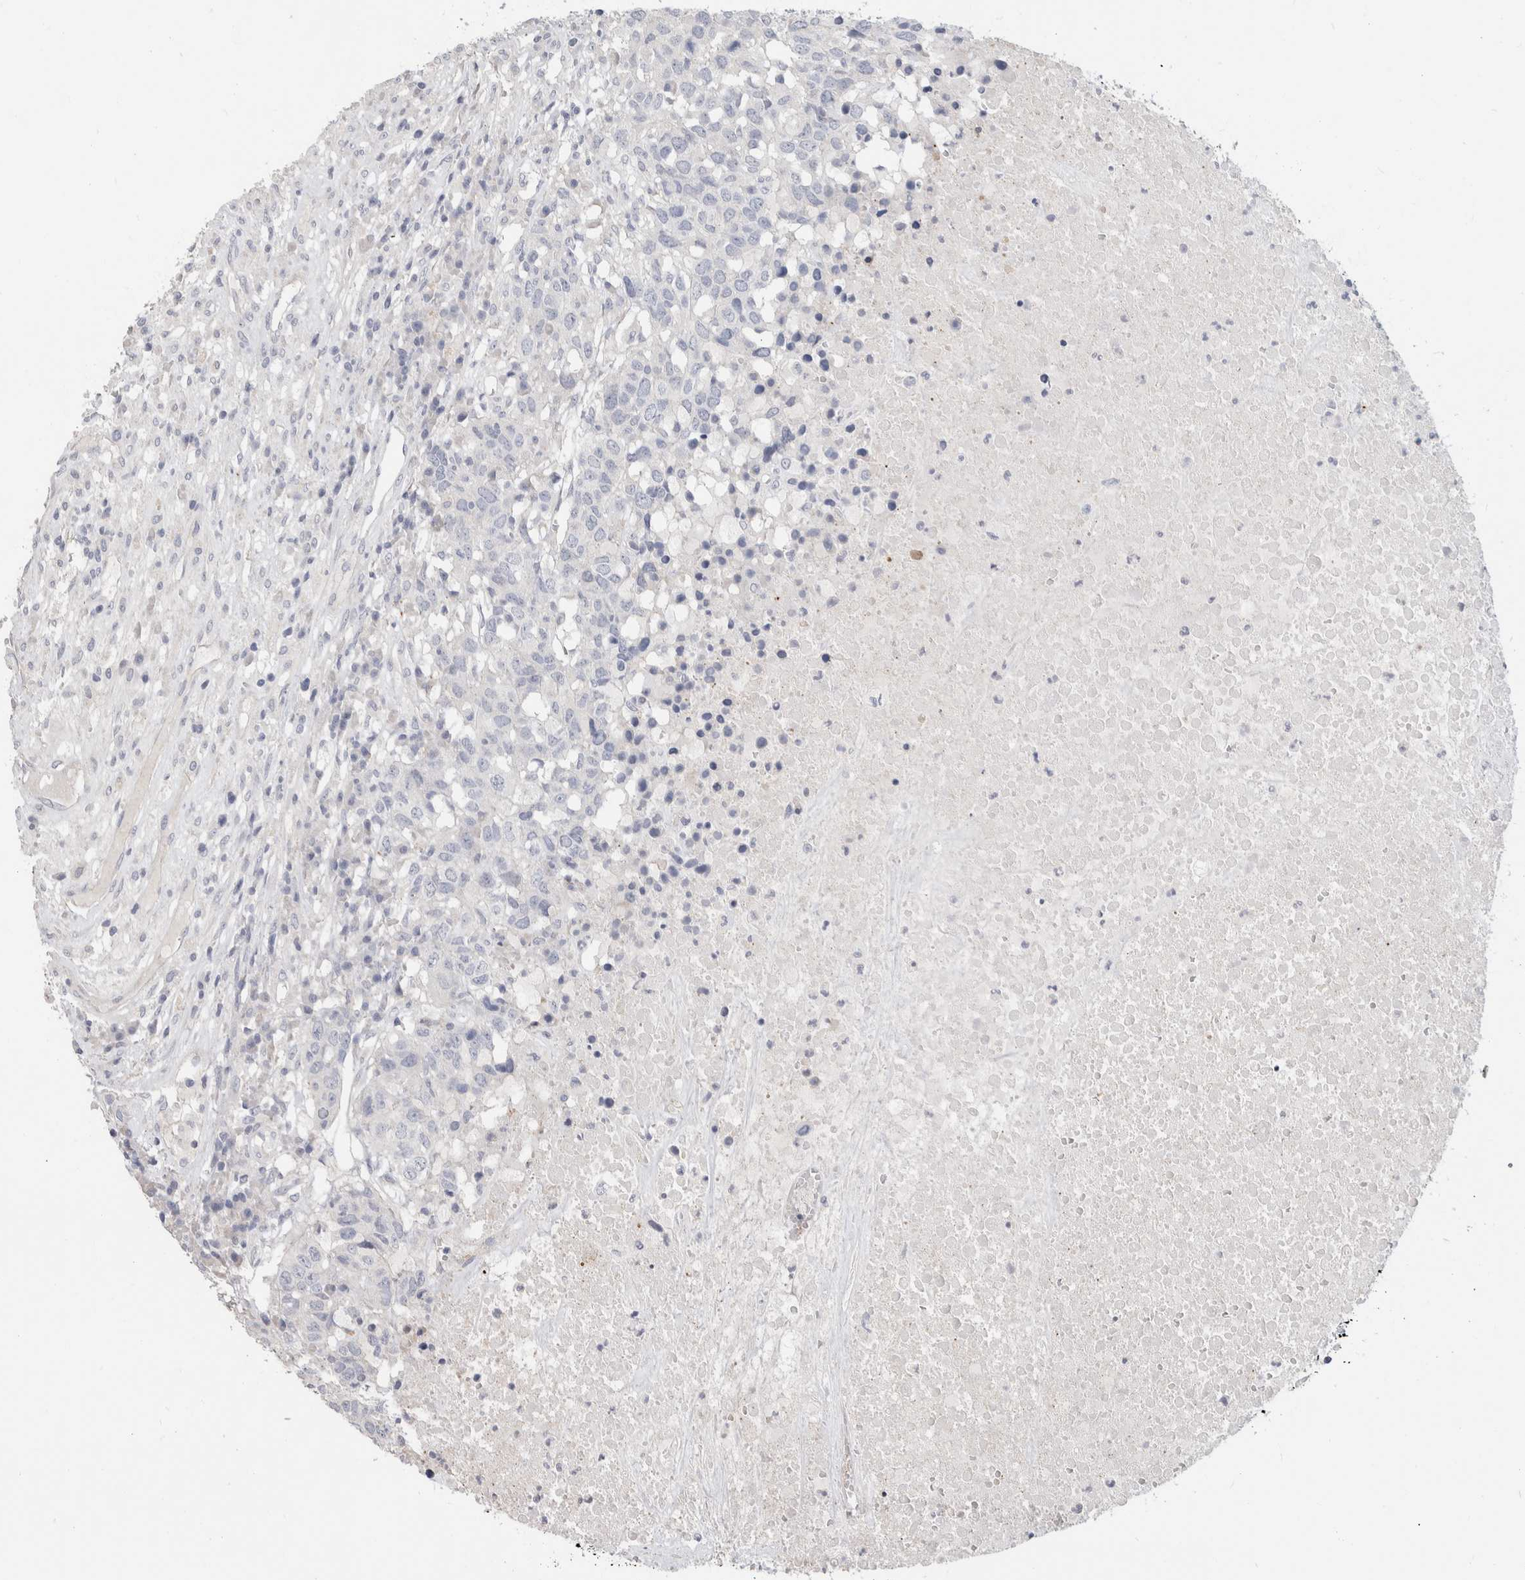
{"staining": {"intensity": "negative", "quantity": "none", "location": "none"}, "tissue": "head and neck cancer", "cell_type": "Tumor cells", "image_type": "cancer", "snomed": [{"axis": "morphology", "description": "Squamous cell carcinoma, NOS"}, {"axis": "topography", "description": "Head-Neck"}], "caption": "A histopathology image of human head and neck squamous cell carcinoma is negative for staining in tumor cells.", "gene": "AFP", "patient": {"sex": "male", "age": 66}}